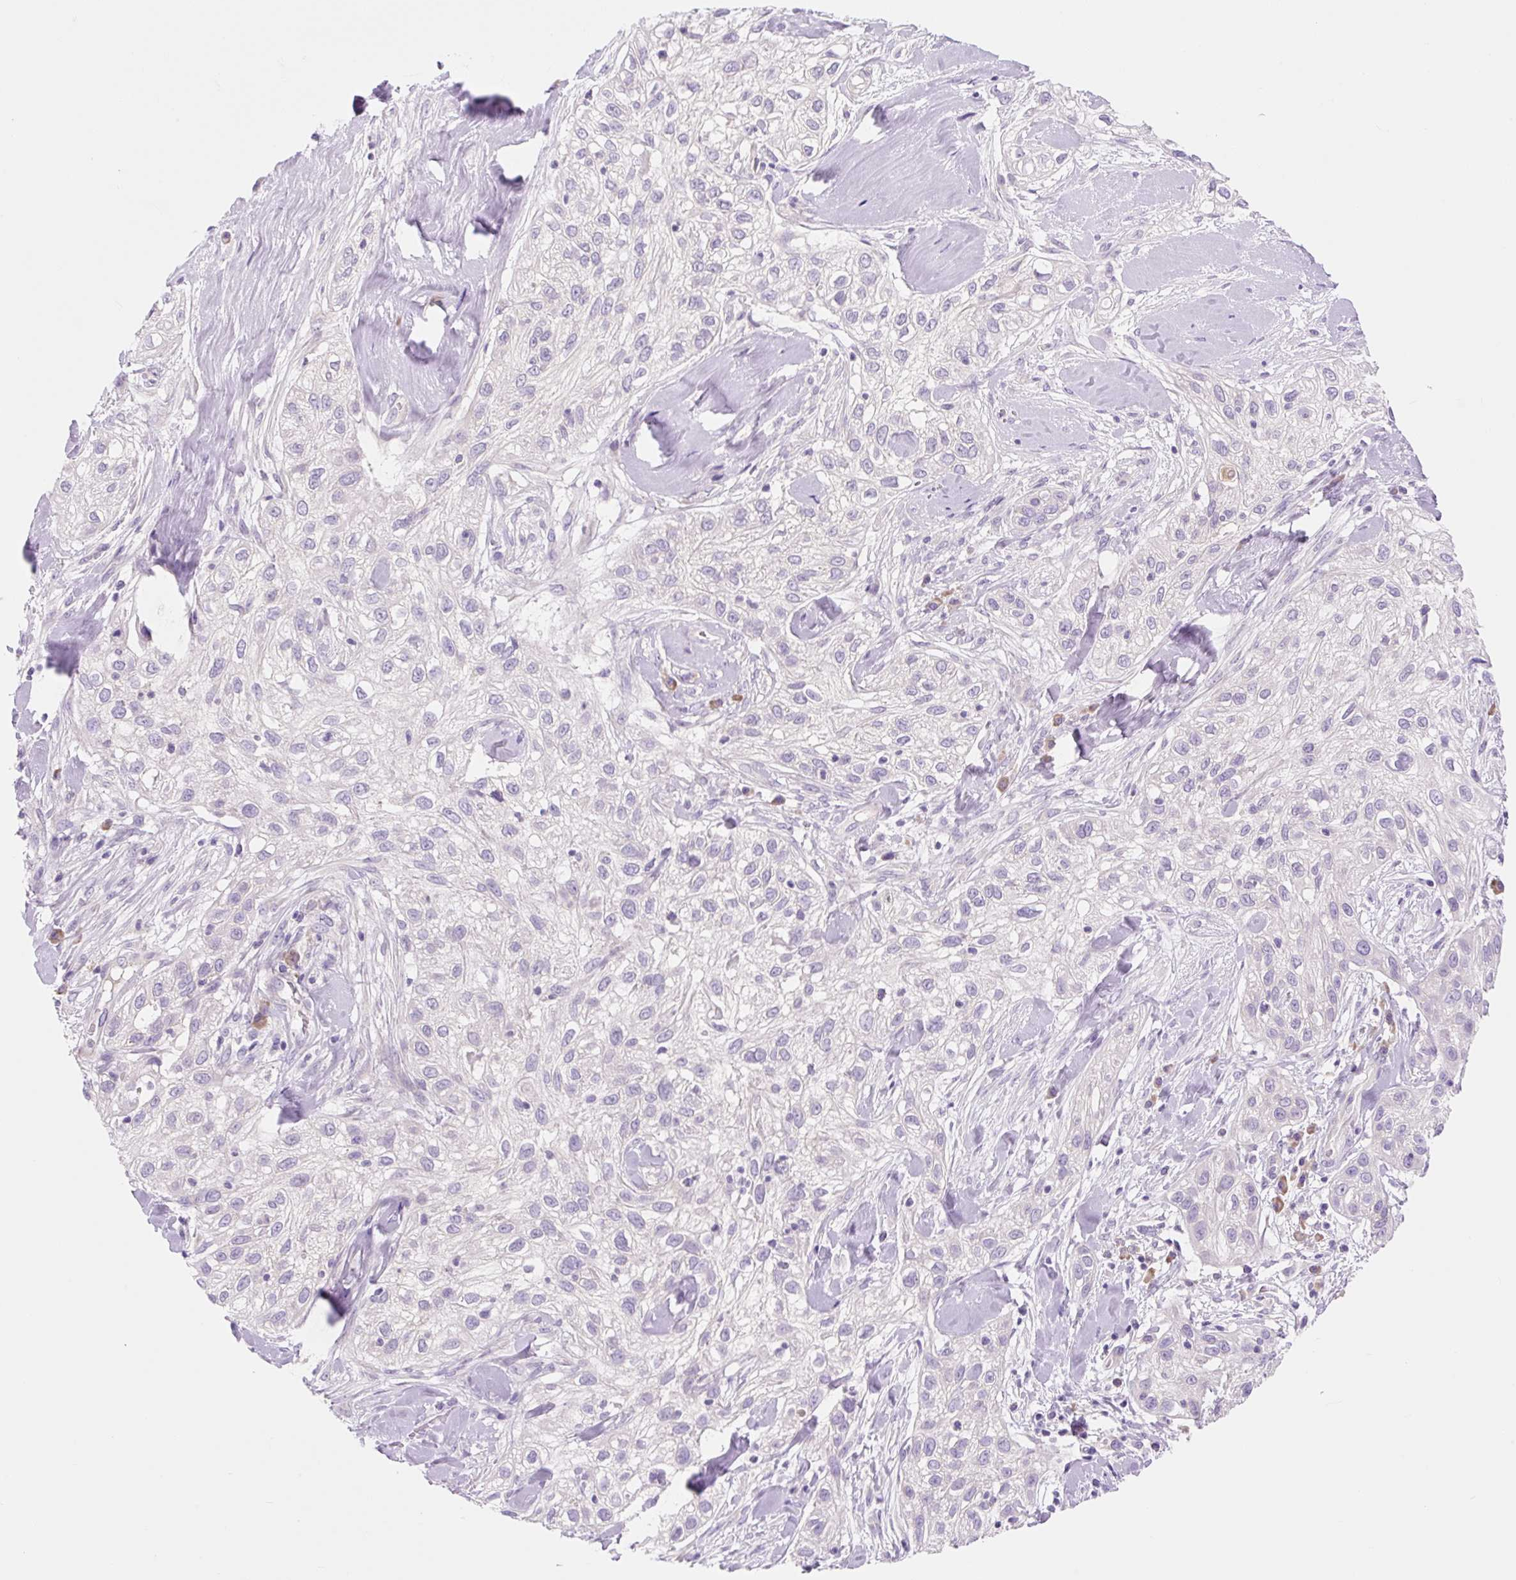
{"staining": {"intensity": "negative", "quantity": "none", "location": "none"}, "tissue": "skin cancer", "cell_type": "Tumor cells", "image_type": "cancer", "snomed": [{"axis": "morphology", "description": "Squamous cell carcinoma, NOS"}, {"axis": "topography", "description": "Skin"}], "caption": "IHC image of human squamous cell carcinoma (skin) stained for a protein (brown), which displays no expression in tumor cells.", "gene": "CELF6", "patient": {"sex": "male", "age": 82}}